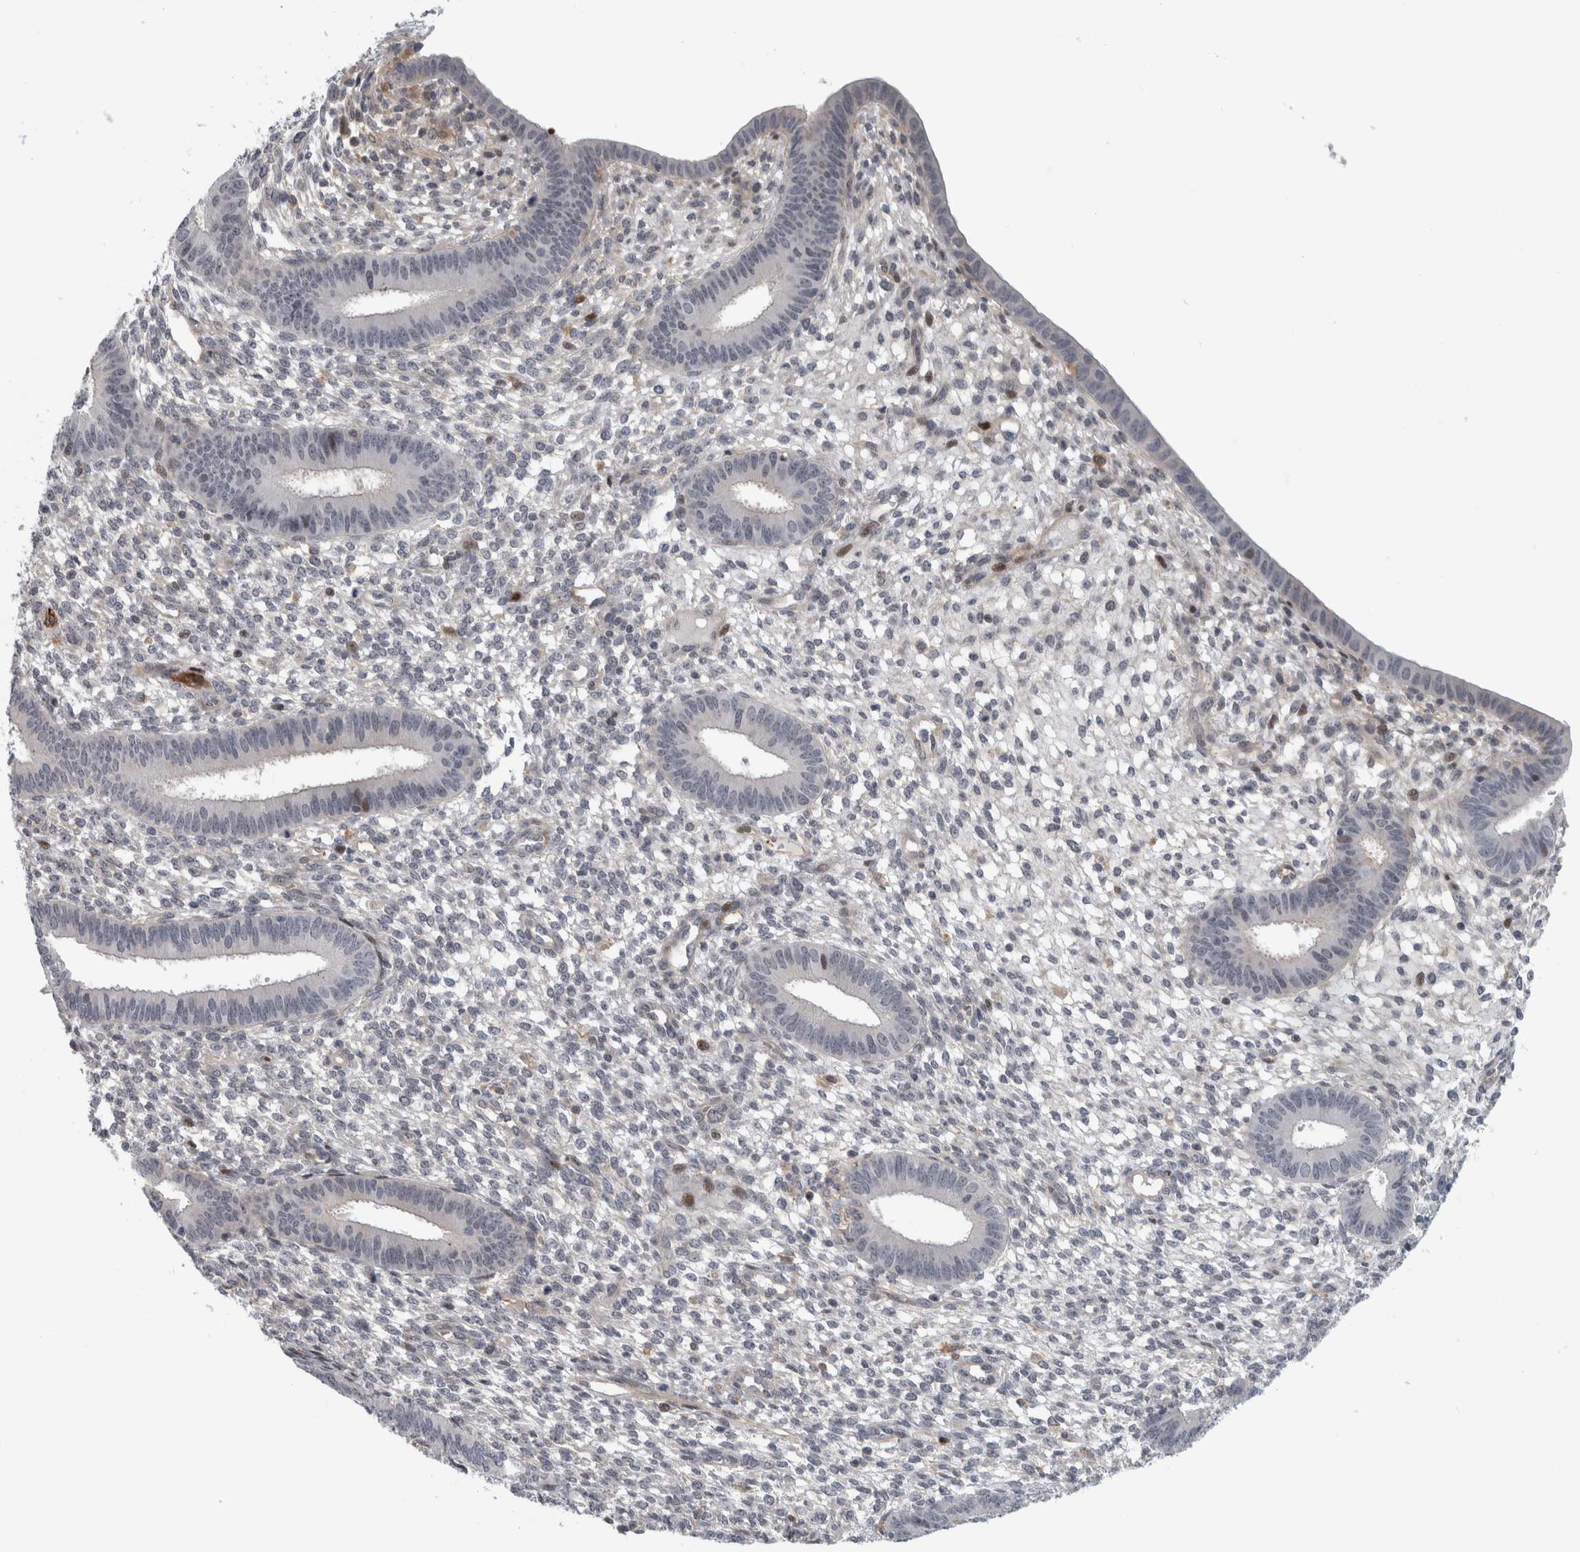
{"staining": {"intensity": "moderate", "quantity": "<25%", "location": "nuclear"}, "tissue": "endometrium", "cell_type": "Cells in endometrial stroma", "image_type": "normal", "snomed": [{"axis": "morphology", "description": "Normal tissue, NOS"}, {"axis": "topography", "description": "Endometrium"}], "caption": "This is an image of immunohistochemistry (IHC) staining of benign endometrium, which shows moderate staining in the nuclear of cells in endometrial stroma.", "gene": "MSL1", "patient": {"sex": "female", "age": 46}}